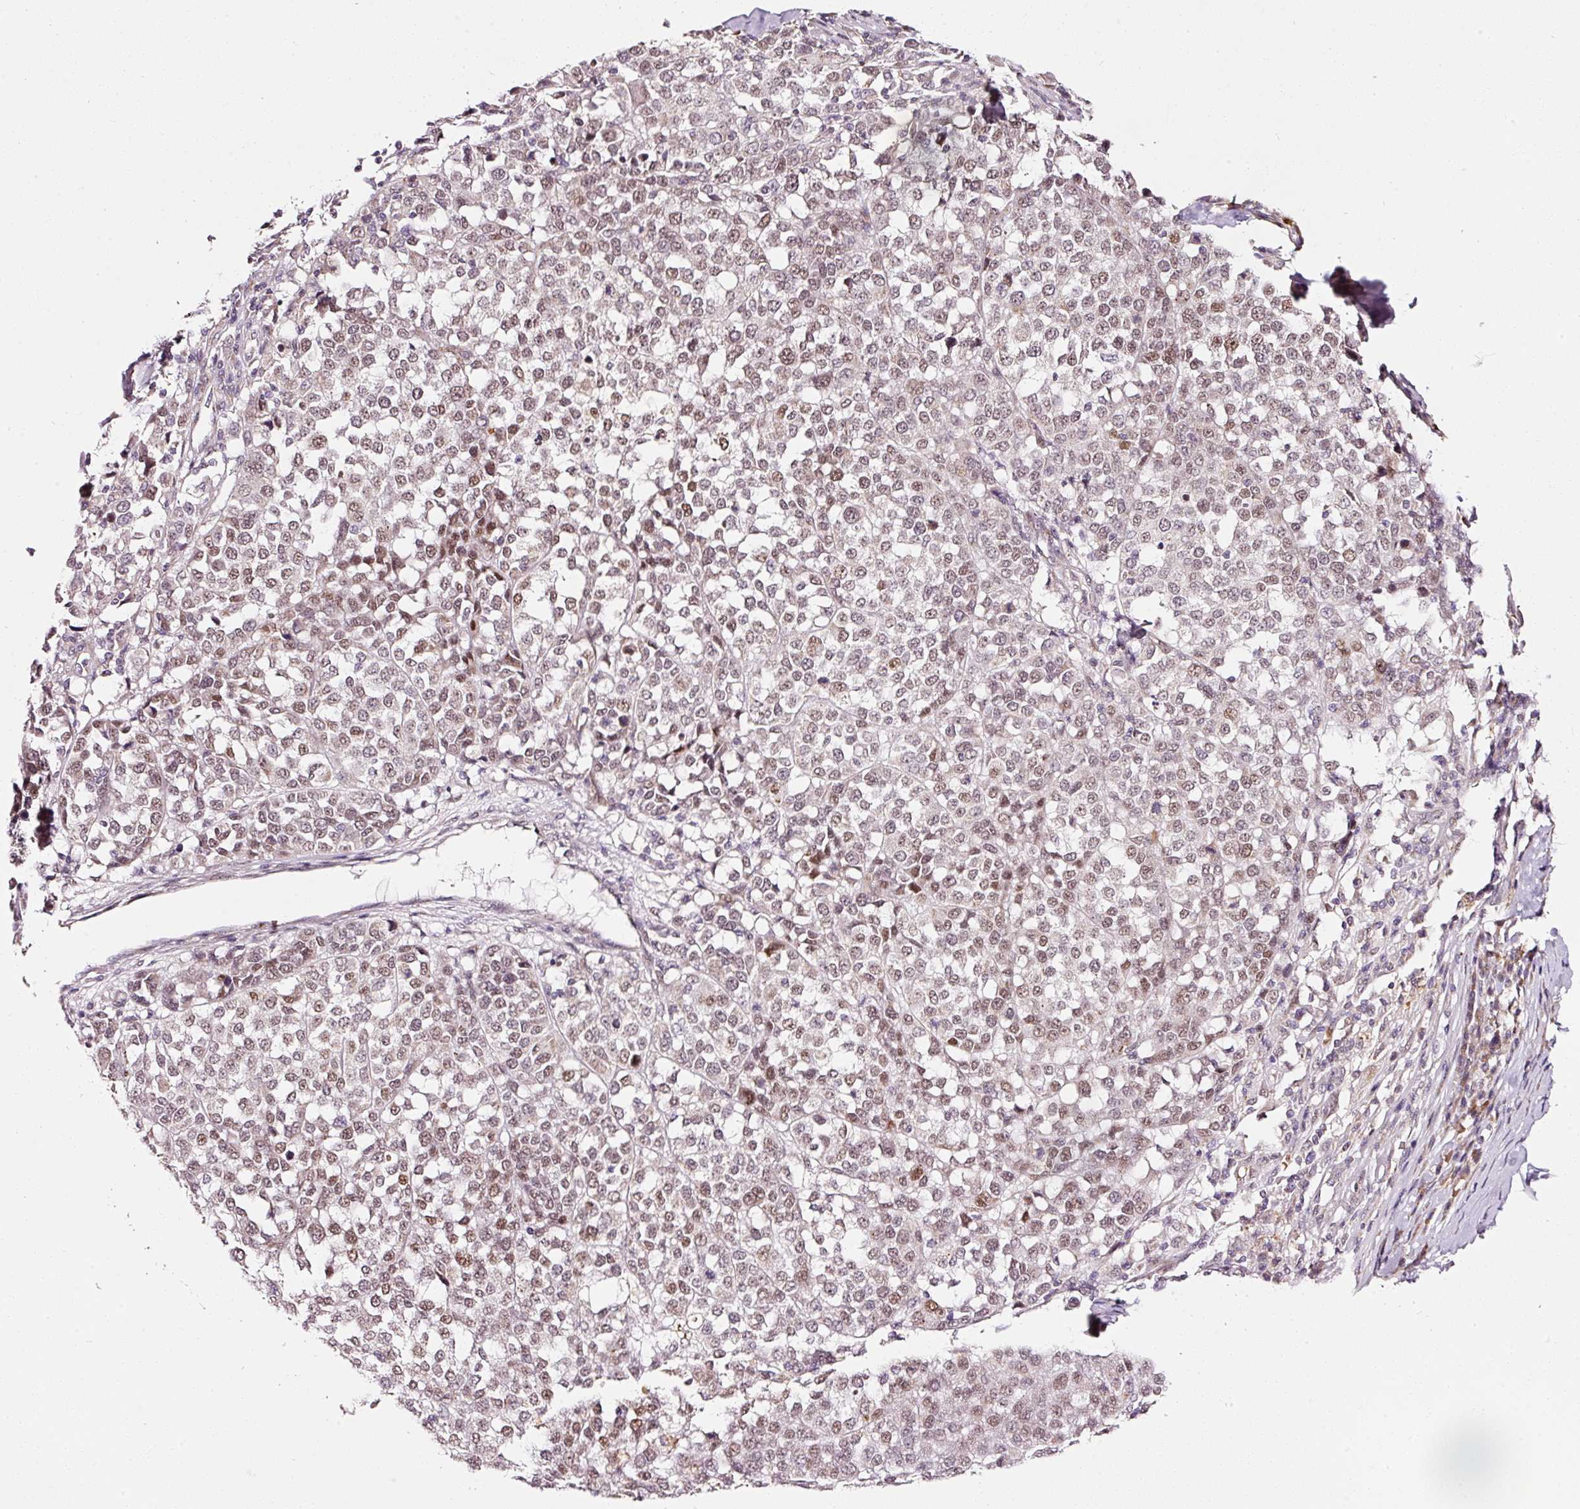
{"staining": {"intensity": "weak", "quantity": ">75%", "location": "nuclear"}, "tissue": "melanoma", "cell_type": "Tumor cells", "image_type": "cancer", "snomed": [{"axis": "morphology", "description": "Malignant melanoma, Metastatic site"}, {"axis": "topography", "description": "Lymph node"}], "caption": "The histopathology image reveals immunohistochemical staining of melanoma. There is weak nuclear expression is present in approximately >75% of tumor cells.", "gene": "ZNF460", "patient": {"sex": "male", "age": 44}}